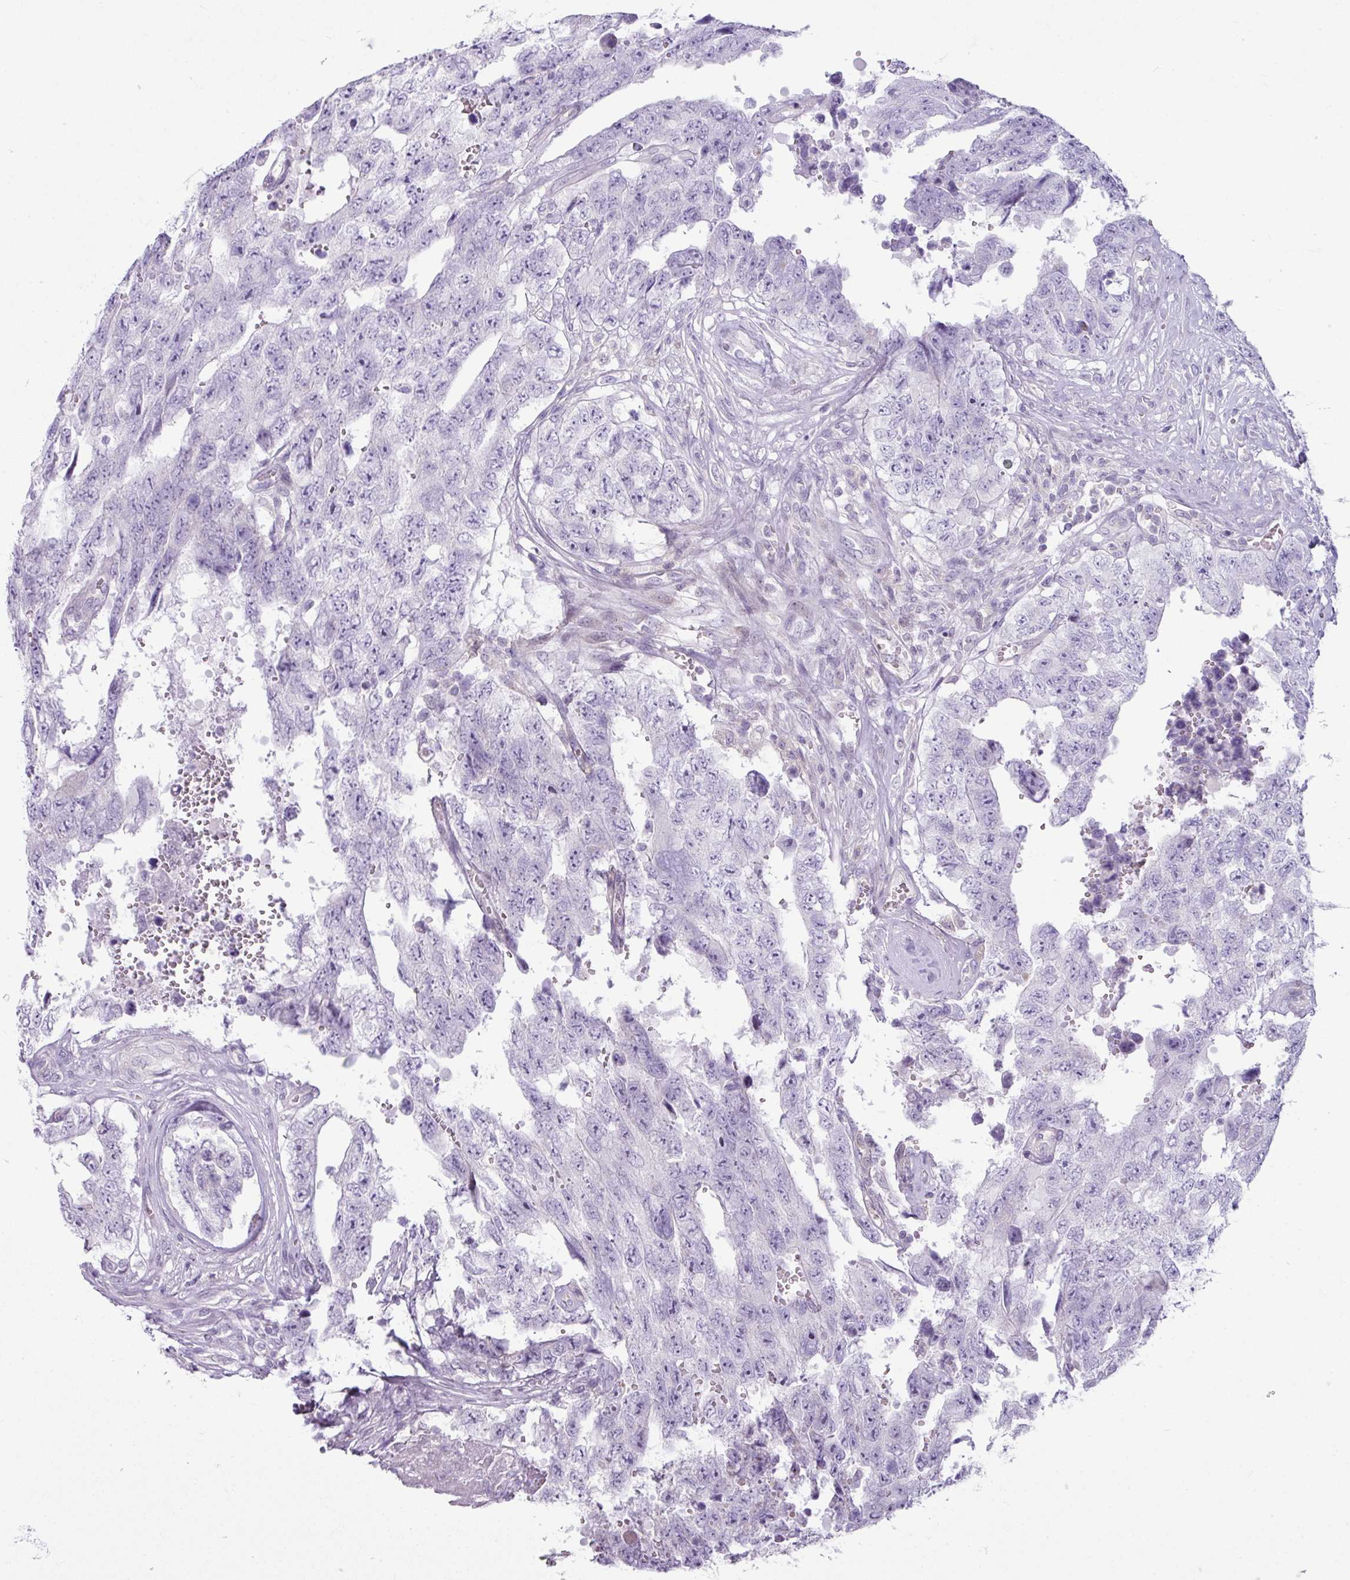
{"staining": {"intensity": "negative", "quantity": "none", "location": "none"}, "tissue": "testis cancer", "cell_type": "Tumor cells", "image_type": "cancer", "snomed": [{"axis": "morphology", "description": "Normal tissue, NOS"}, {"axis": "morphology", "description": "Carcinoma, Embryonal, NOS"}, {"axis": "topography", "description": "Testis"}, {"axis": "topography", "description": "Epididymis"}], "caption": "This histopathology image is of testis cancer stained with IHC to label a protein in brown with the nuclei are counter-stained blue. There is no expression in tumor cells.", "gene": "STAT5A", "patient": {"sex": "male", "age": 25}}